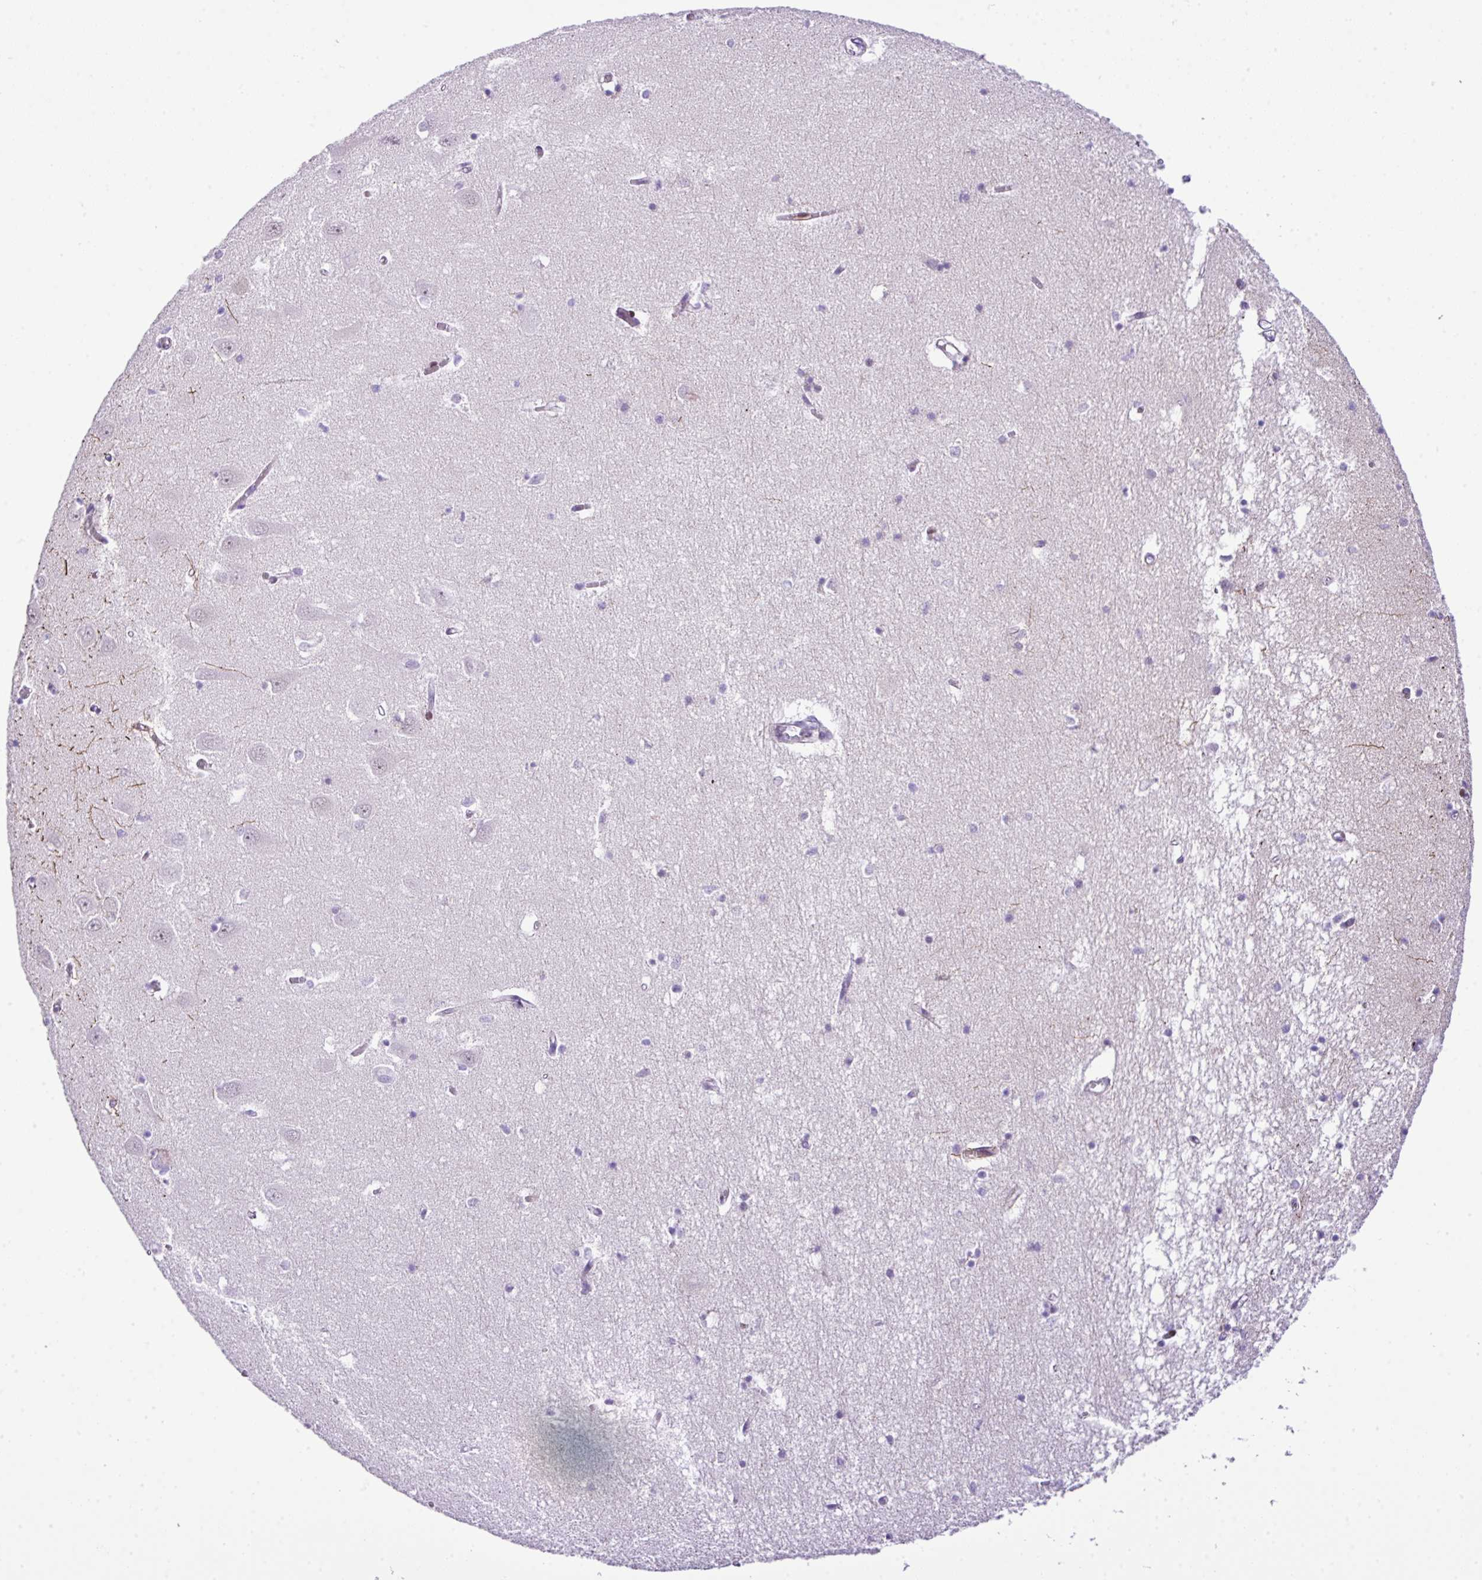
{"staining": {"intensity": "negative", "quantity": "none", "location": "none"}, "tissue": "hippocampus", "cell_type": "Glial cells", "image_type": "normal", "snomed": [{"axis": "morphology", "description": "Normal tissue, NOS"}, {"axis": "topography", "description": "Hippocampus"}], "caption": "This is an immunohistochemistry (IHC) photomicrograph of benign hippocampus. There is no staining in glial cells.", "gene": "RCAN2", "patient": {"sex": "male", "age": 70}}